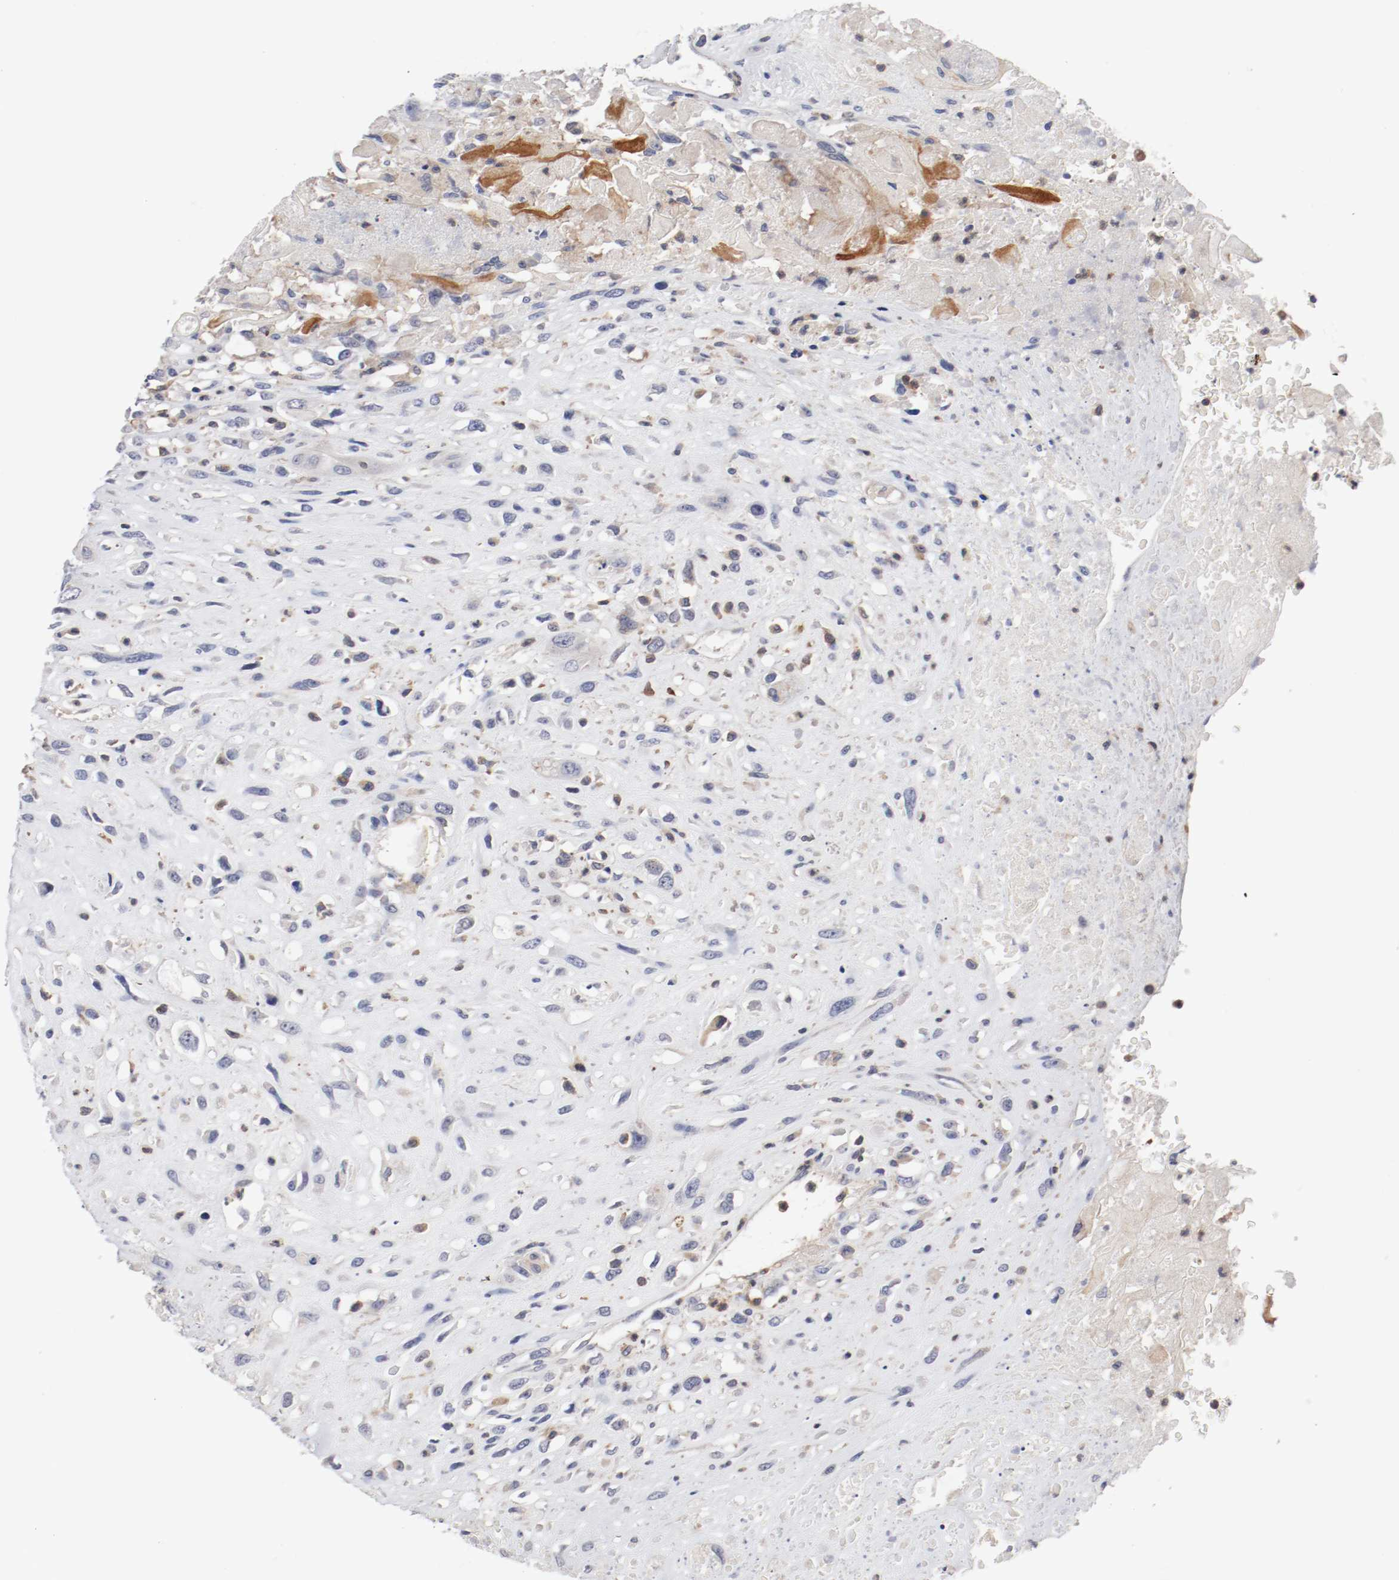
{"staining": {"intensity": "negative", "quantity": "none", "location": "none"}, "tissue": "head and neck cancer", "cell_type": "Tumor cells", "image_type": "cancer", "snomed": [{"axis": "morphology", "description": "Necrosis, NOS"}, {"axis": "morphology", "description": "Neoplasm, malignant, NOS"}, {"axis": "topography", "description": "Salivary gland"}, {"axis": "topography", "description": "Head-Neck"}], "caption": "An immunohistochemistry (IHC) photomicrograph of head and neck malignant neoplasm is shown. There is no staining in tumor cells of head and neck malignant neoplasm.", "gene": "CBL", "patient": {"sex": "male", "age": 43}}